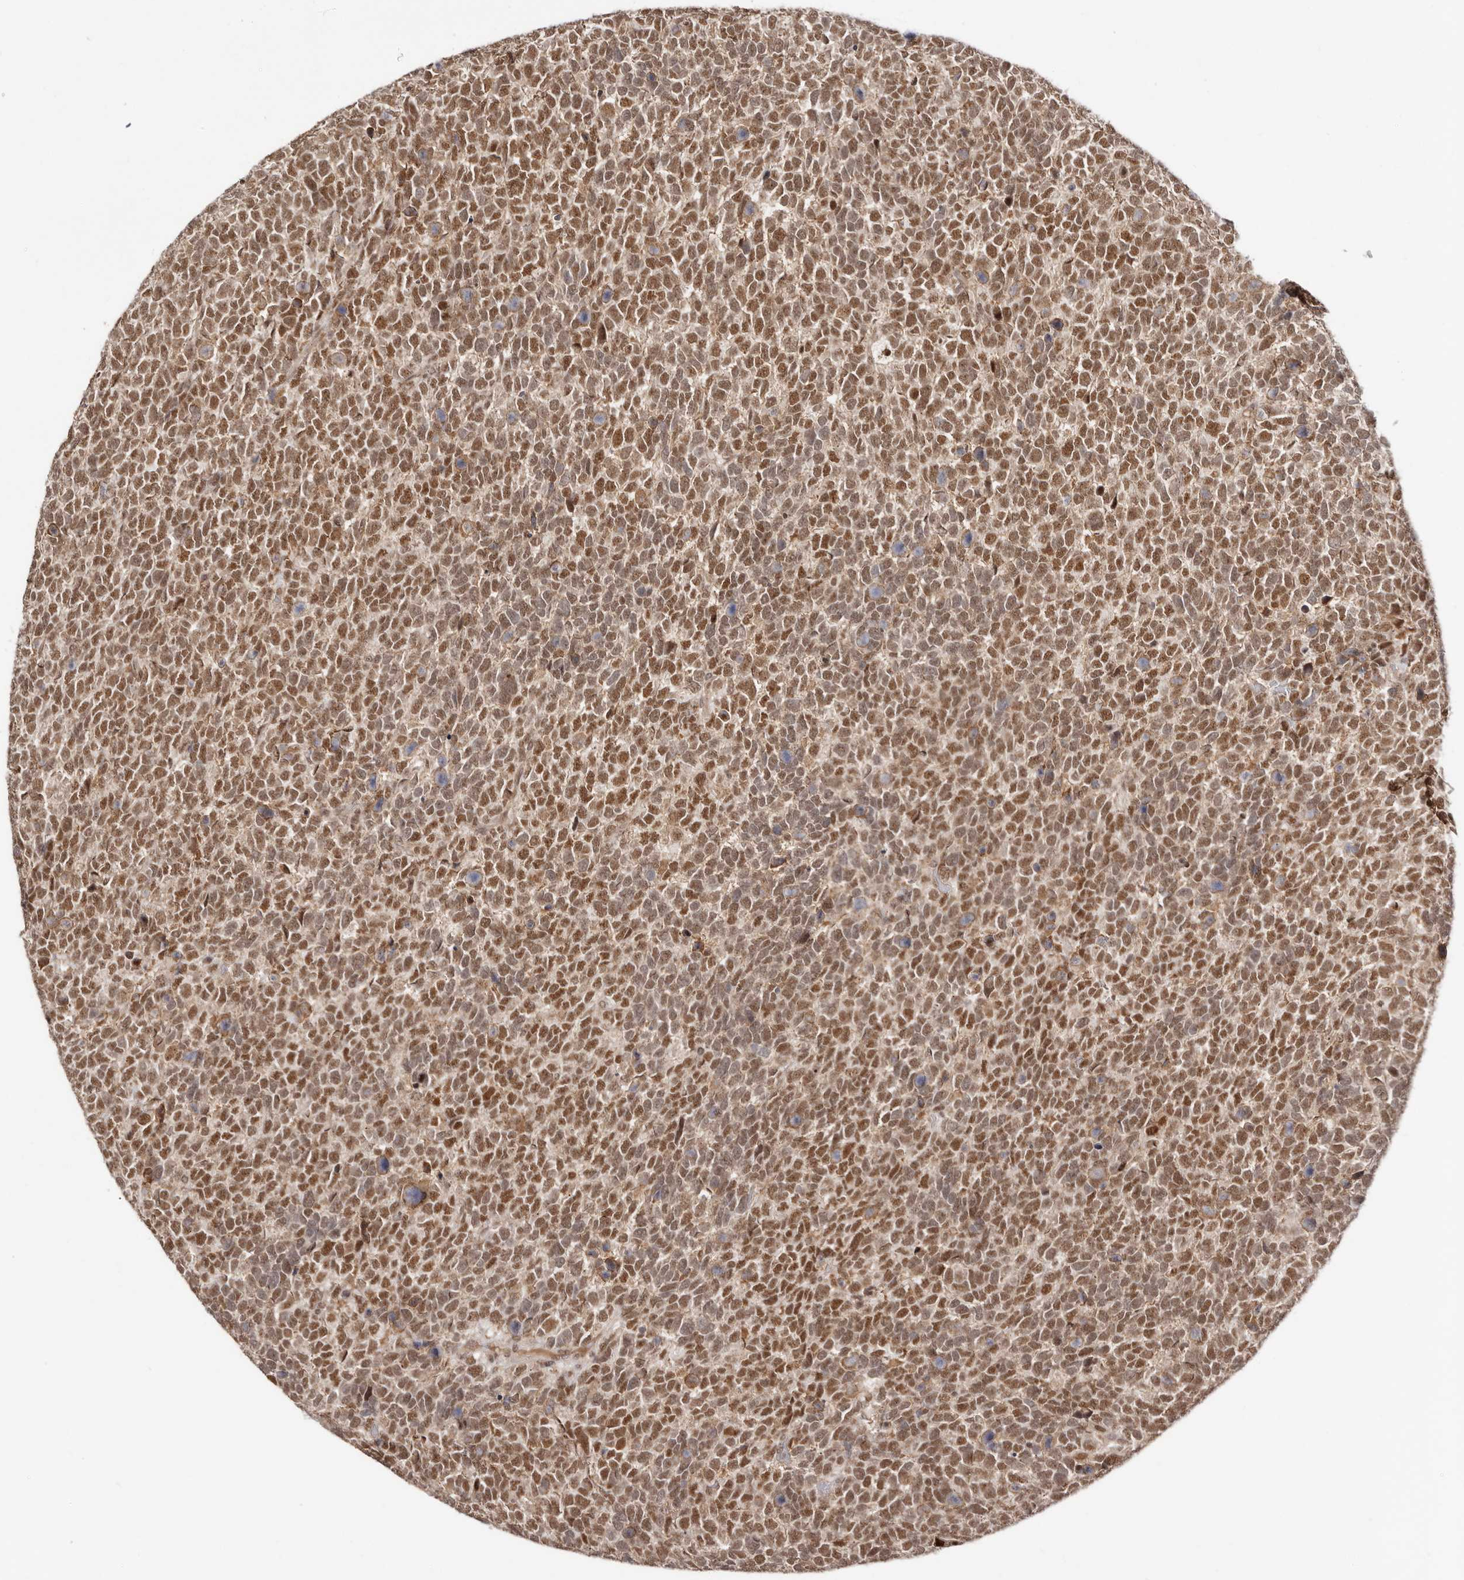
{"staining": {"intensity": "moderate", "quantity": ">75%", "location": "nuclear"}, "tissue": "urothelial cancer", "cell_type": "Tumor cells", "image_type": "cancer", "snomed": [{"axis": "morphology", "description": "Urothelial carcinoma, High grade"}, {"axis": "topography", "description": "Urinary bladder"}], "caption": "Urothelial cancer stained with immunohistochemistry exhibits moderate nuclear expression in approximately >75% of tumor cells.", "gene": "MED8", "patient": {"sex": "female", "age": 82}}